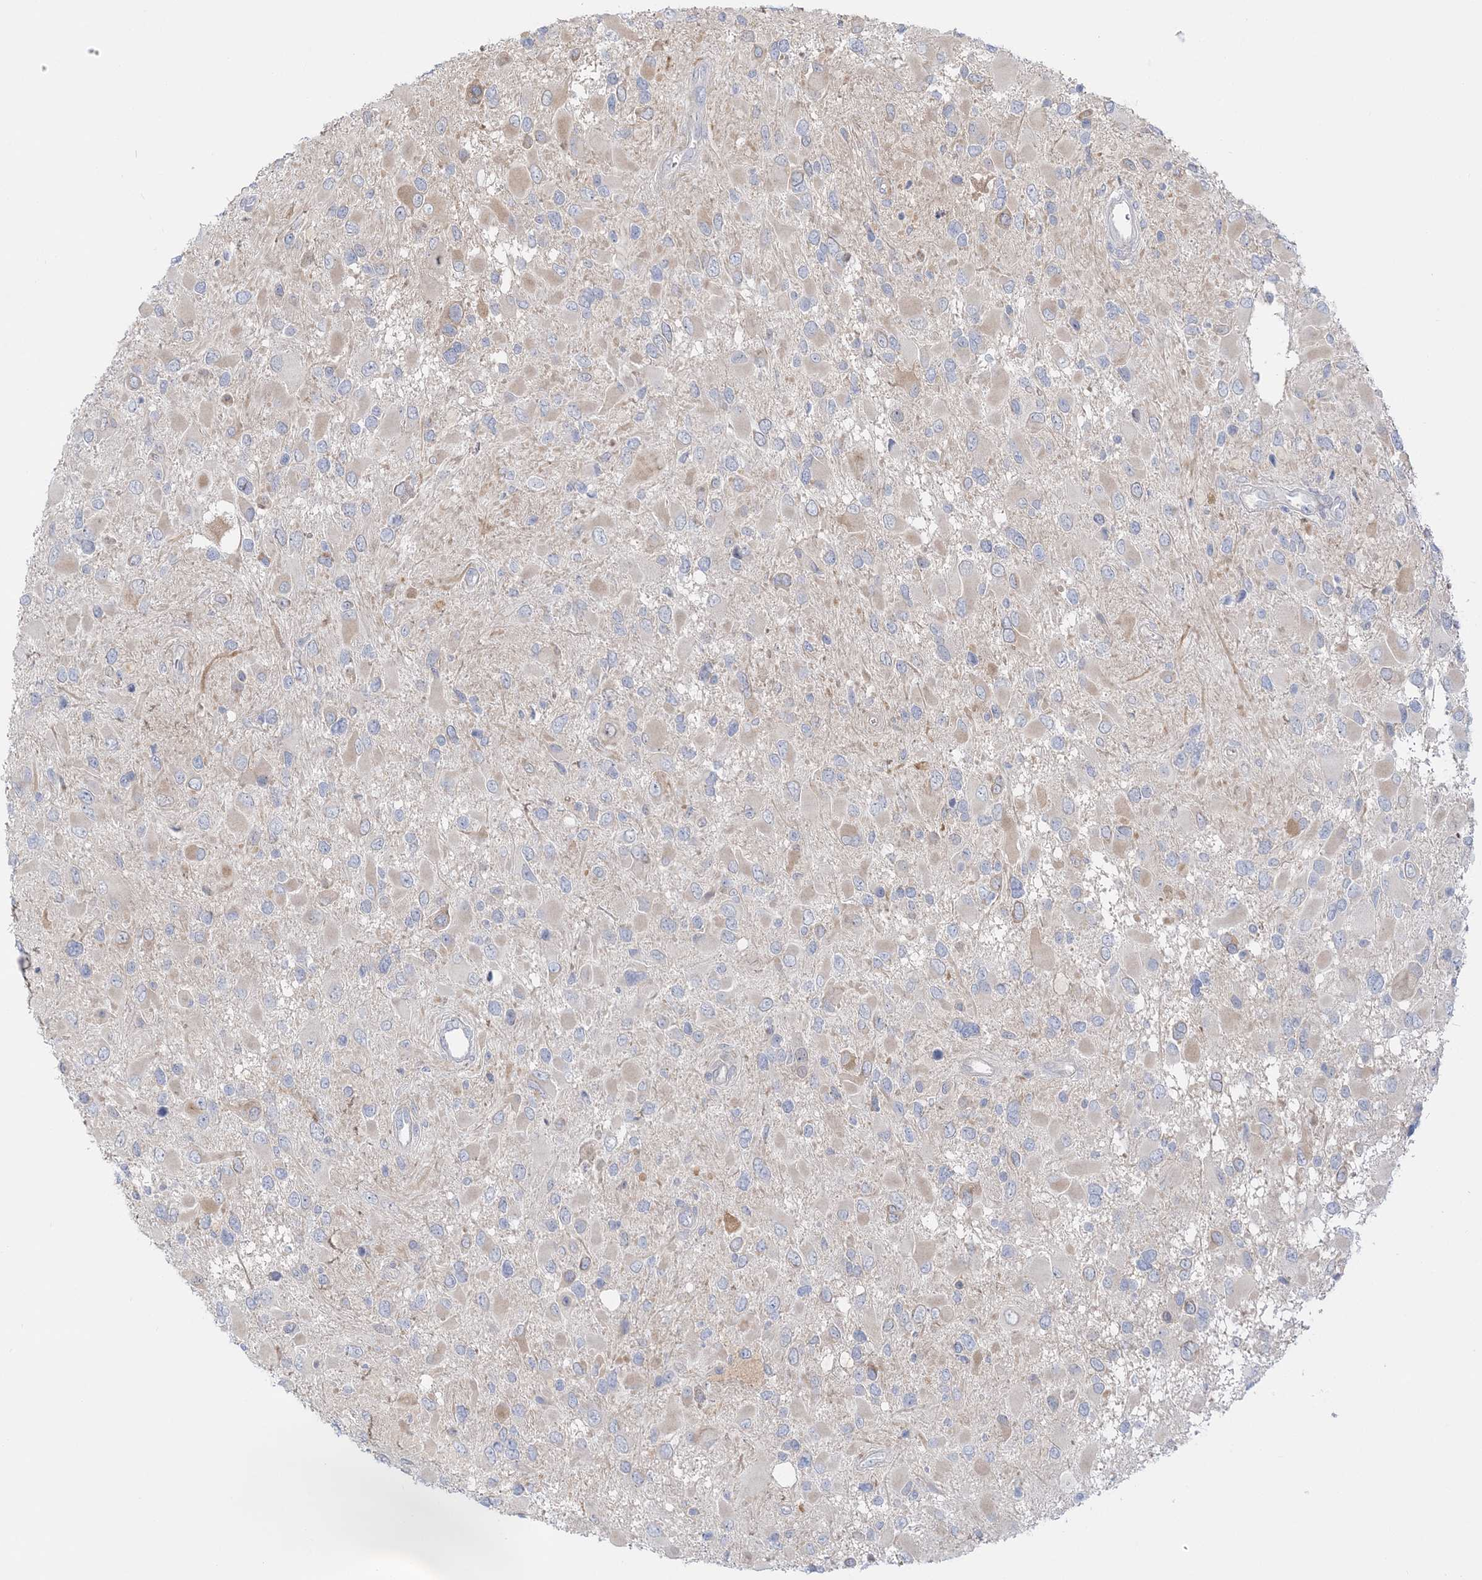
{"staining": {"intensity": "weak", "quantity": "<25%", "location": "cytoplasmic/membranous"}, "tissue": "glioma", "cell_type": "Tumor cells", "image_type": "cancer", "snomed": [{"axis": "morphology", "description": "Glioma, malignant, High grade"}, {"axis": "topography", "description": "Brain"}], "caption": "A photomicrograph of human glioma is negative for staining in tumor cells.", "gene": "THADA", "patient": {"sex": "male", "age": 53}}